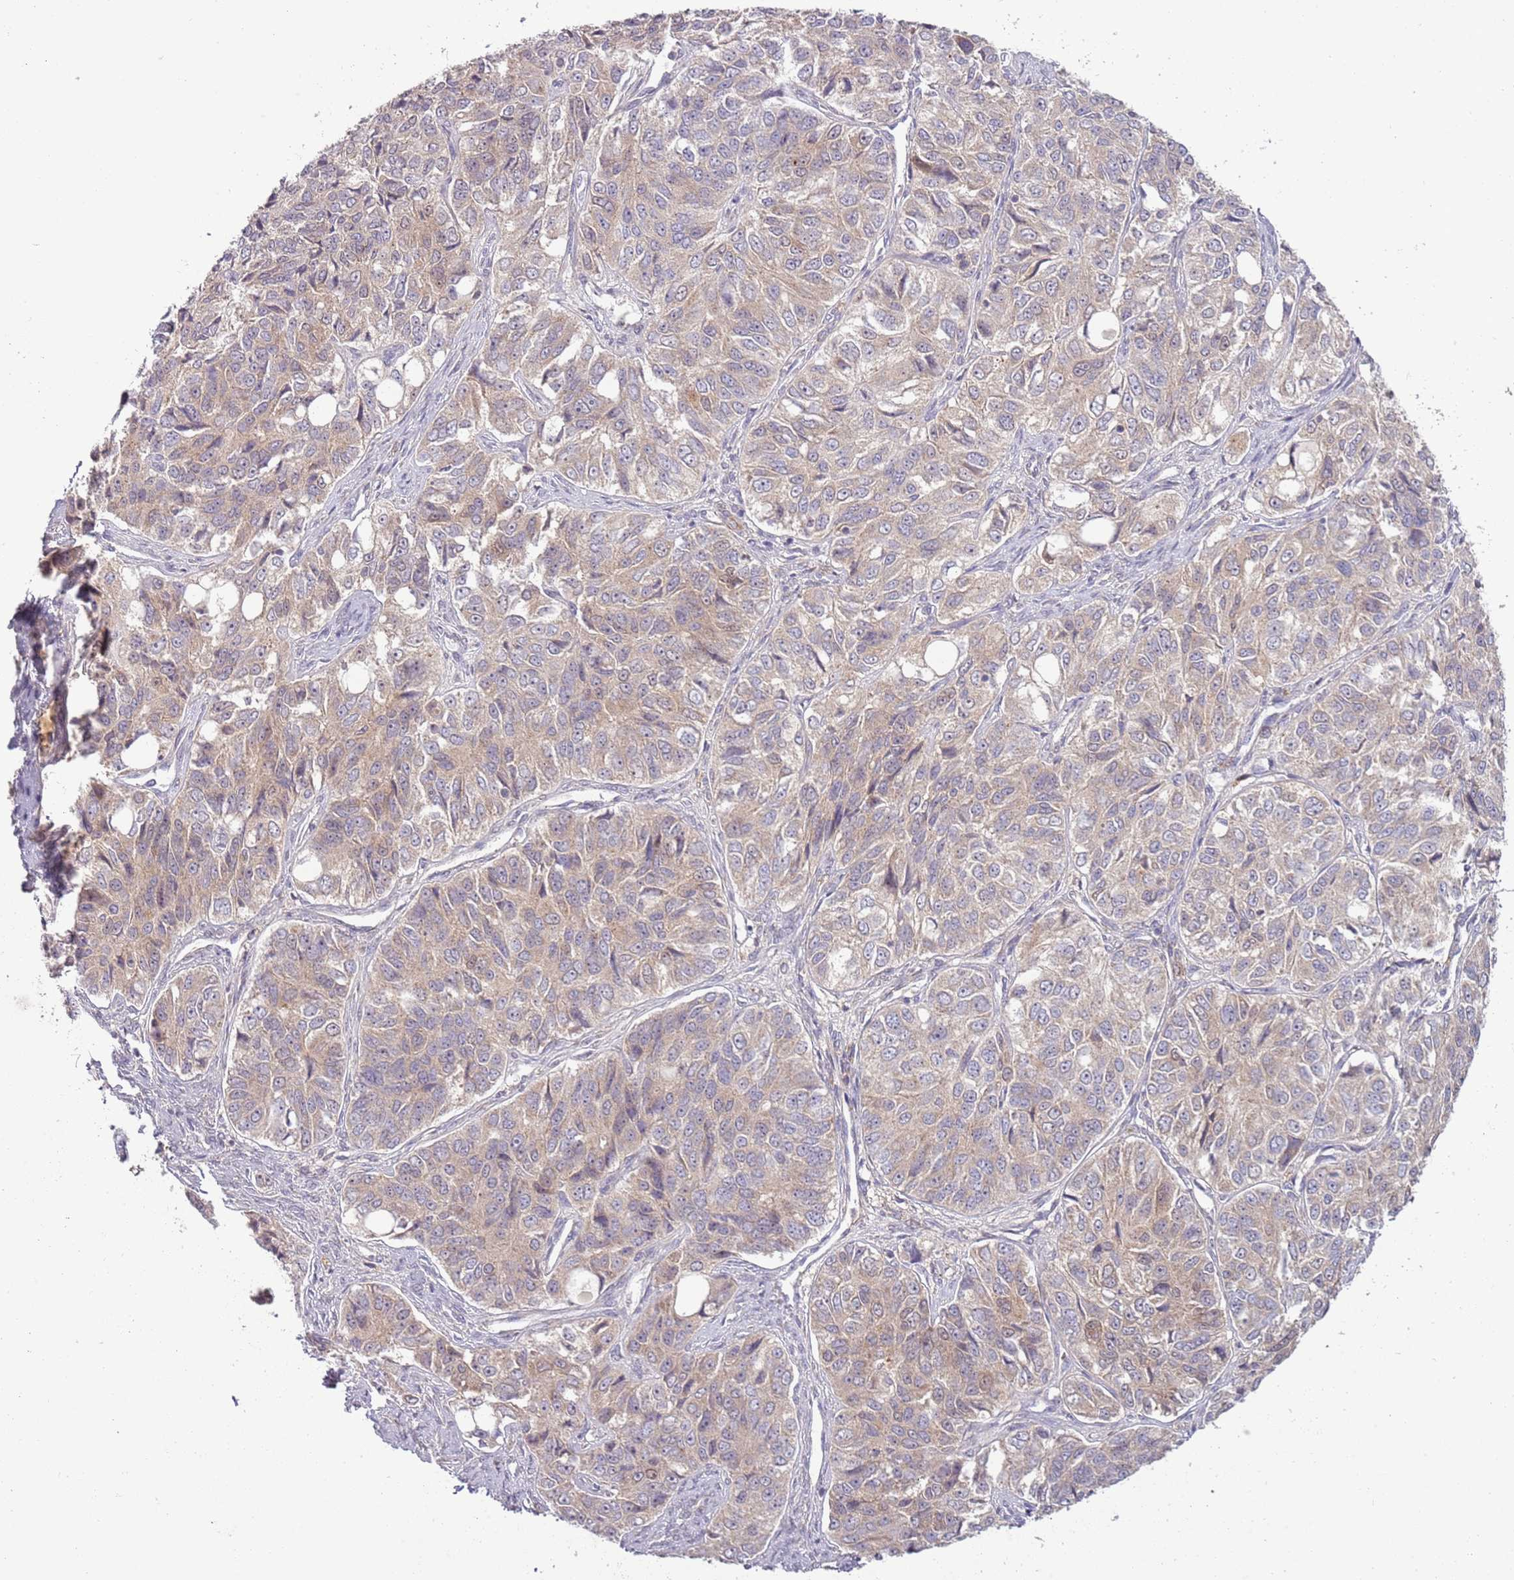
{"staining": {"intensity": "weak", "quantity": "25%-75%", "location": "cytoplasmic/membranous"}, "tissue": "ovarian cancer", "cell_type": "Tumor cells", "image_type": "cancer", "snomed": [{"axis": "morphology", "description": "Carcinoma, endometroid"}, {"axis": "topography", "description": "Ovary"}], "caption": "Weak cytoplasmic/membranous positivity for a protein is seen in about 25%-75% of tumor cells of ovarian cancer (endometroid carcinoma) using IHC.", "gene": "DTD2", "patient": {"sex": "female", "age": 51}}